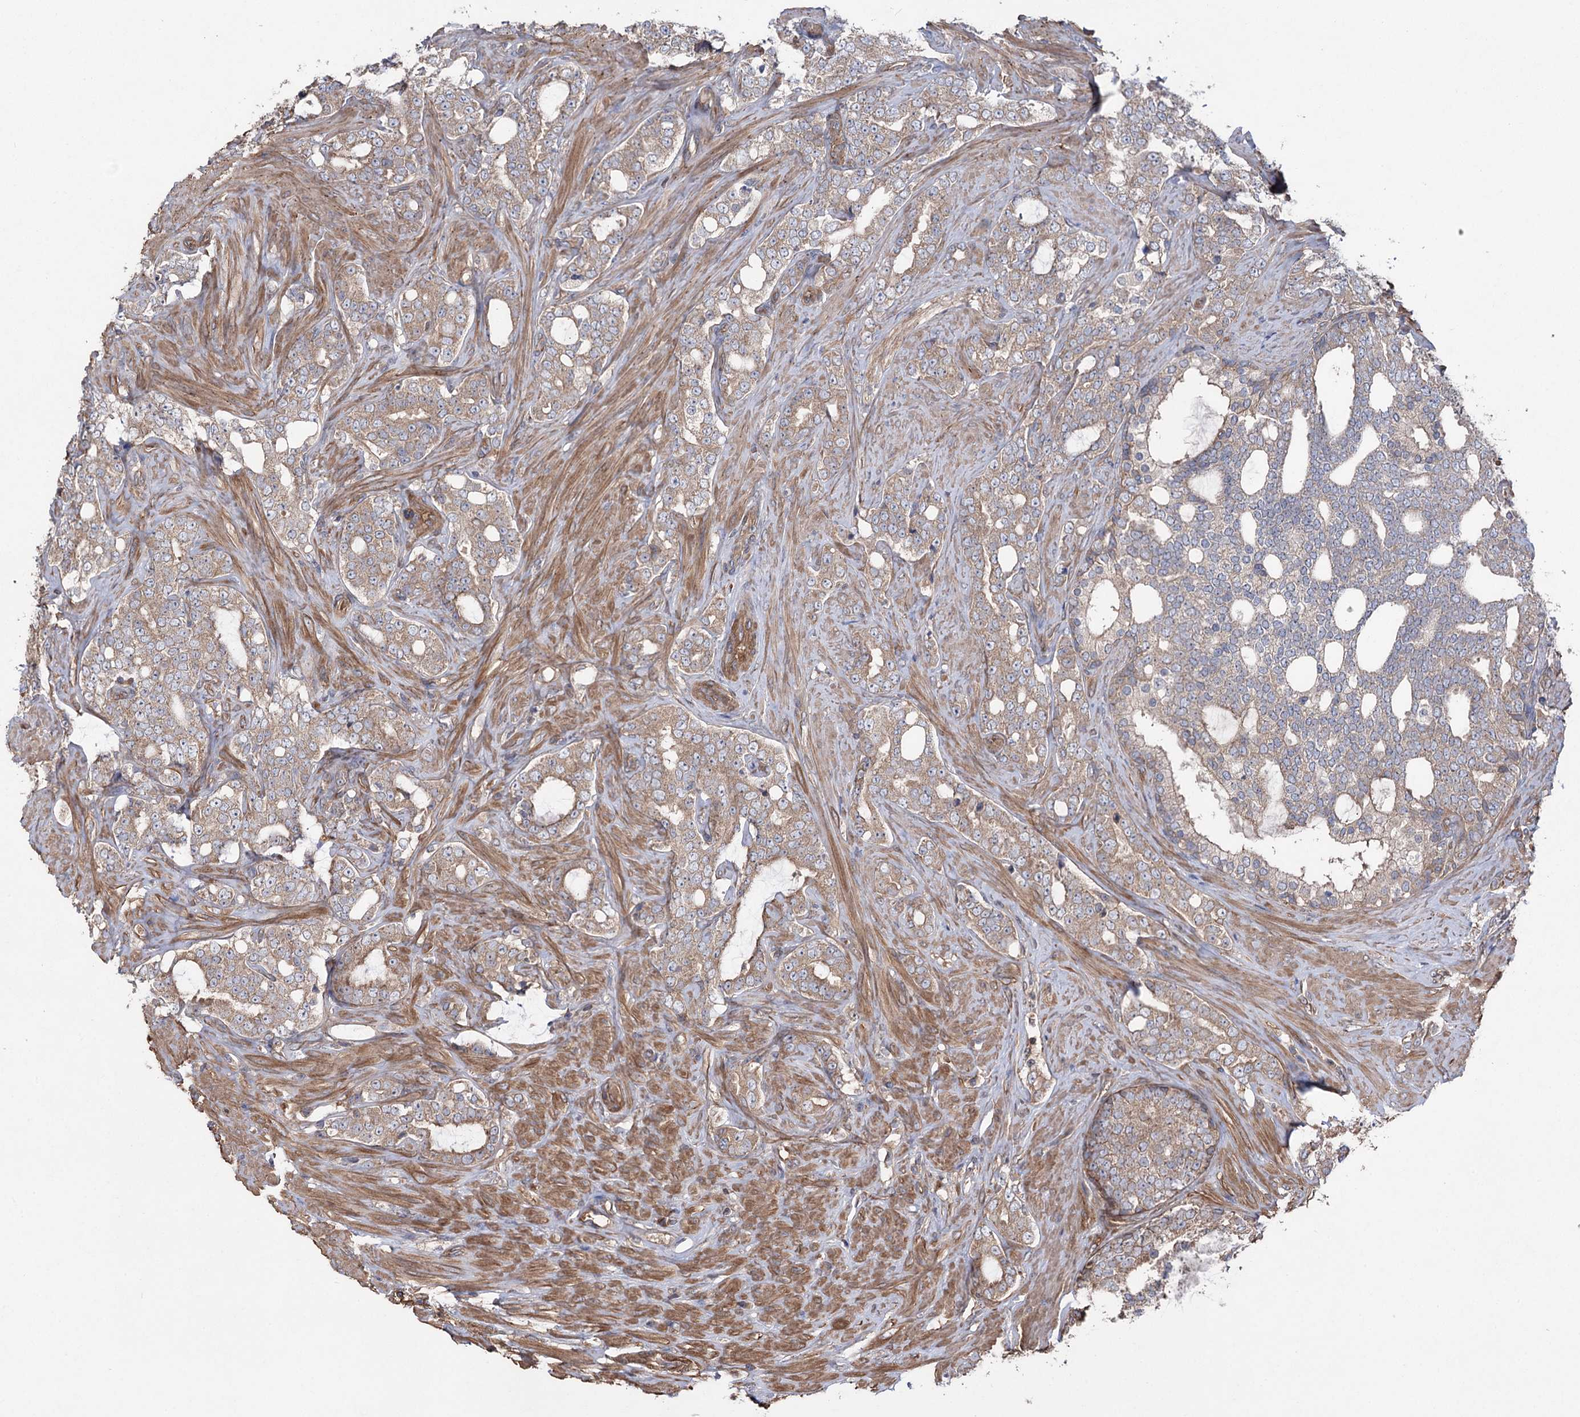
{"staining": {"intensity": "moderate", "quantity": ">75%", "location": "cytoplasmic/membranous"}, "tissue": "prostate cancer", "cell_type": "Tumor cells", "image_type": "cancer", "snomed": [{"axis": "morphology", "description": "Adenocarcinoma, High grade"}, {"axis": "topography", "description": "Prostate"}], "caption": "Immunohistochemical staining of human prostate cancer (high-grade adenocarcinoma) reveals medium levels of moderate cytoplasmic/membranous protein staining in approximately >75% of tumor cells. Using DAB (brown) and hematoxylin (blue) stains, captured at high magnification using brightfield microscopy.", "gene": "LARS2", "patient": {"sex": "male", "age": 64}}